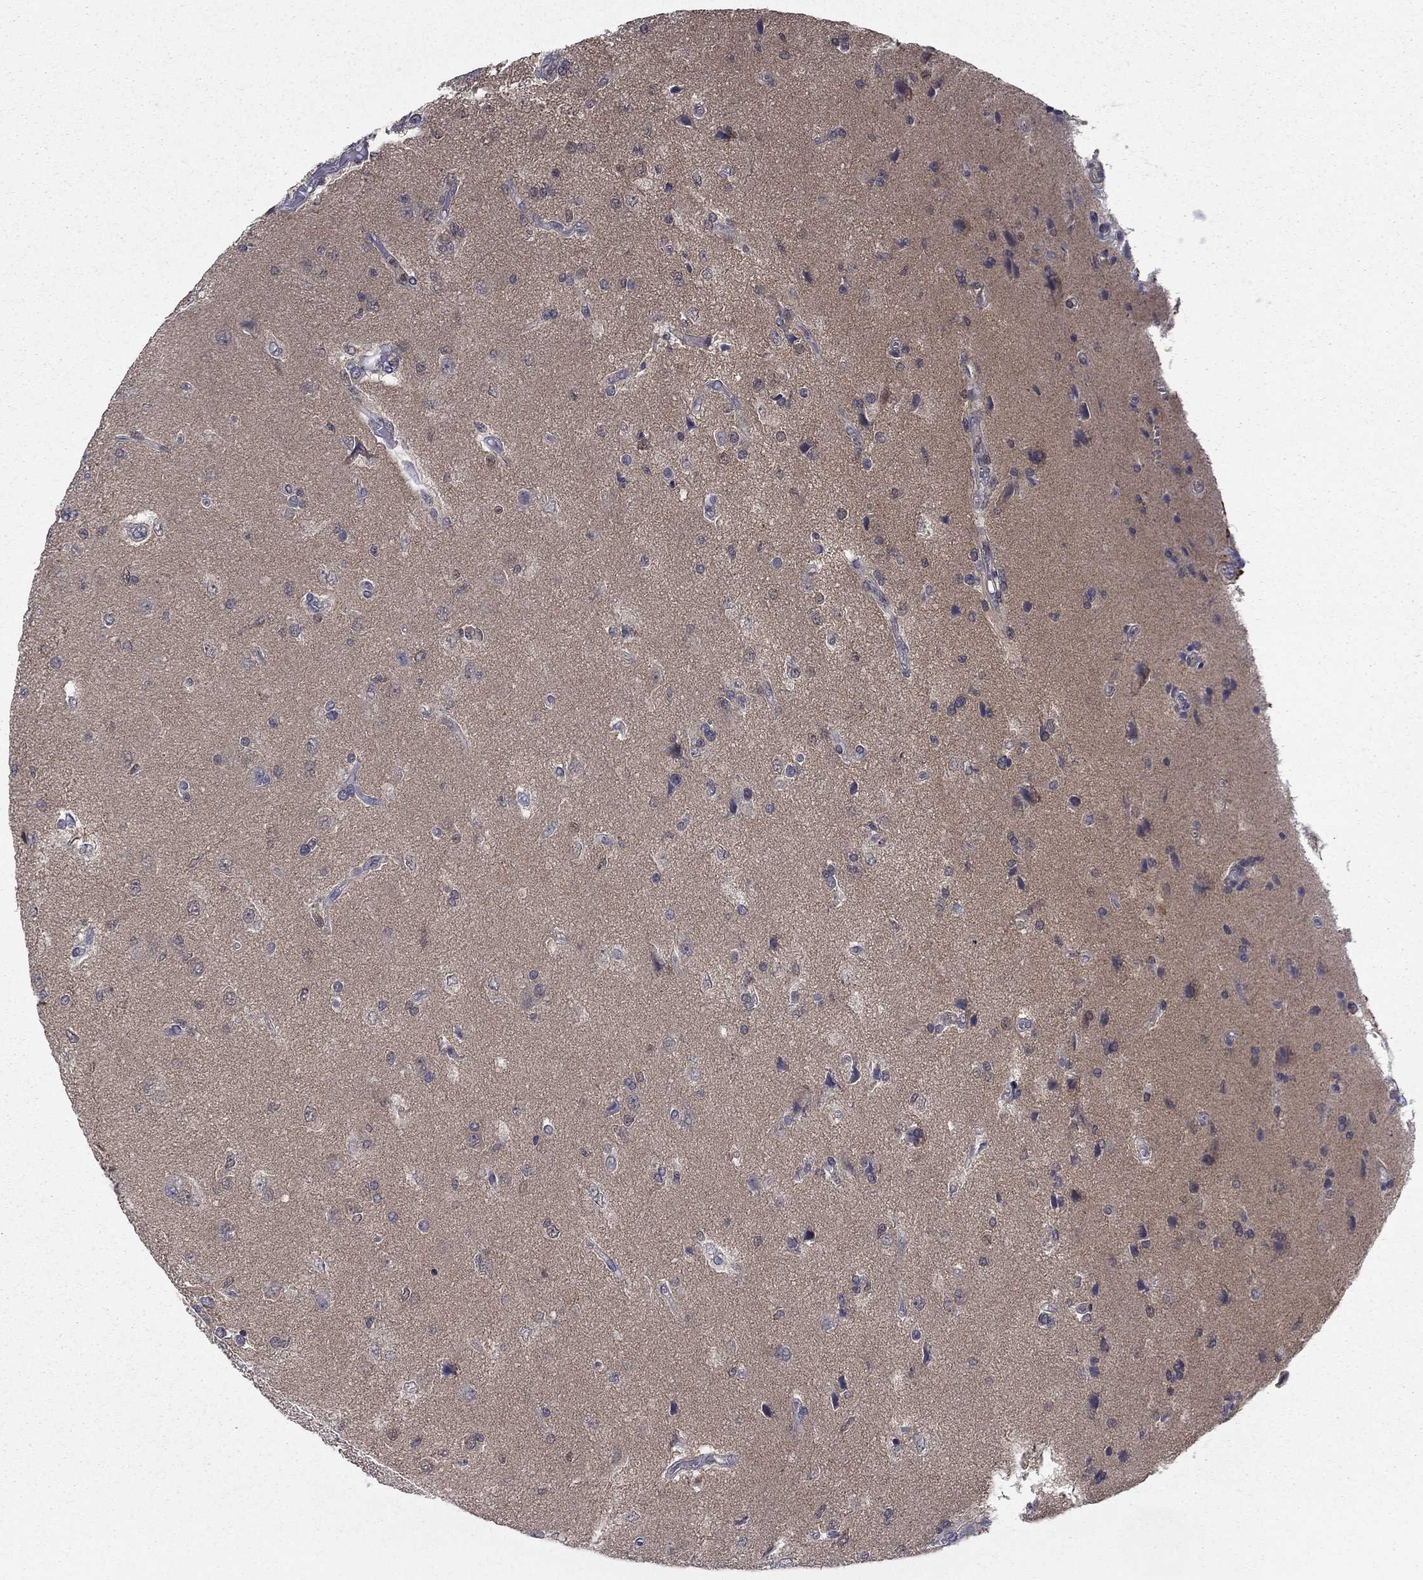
{"staining": {"intensity": "negative", "quantity": "none", "location": "none"}, "tissue": "glioma", "cell_type": "Tumor cells", "image_type": "cancer", "snomed": [{"axis": "morphology", "description": "Glioma, malignant, High grade"}, {"axis": "topography", "description": "Brain"}], "caption": "Histopathology image shows no significant protein expression in tumor cells of glioma. Nuclei are stained in blue.", "gene": "NIT2", "patient": {"sex": "male", "age": 56}}